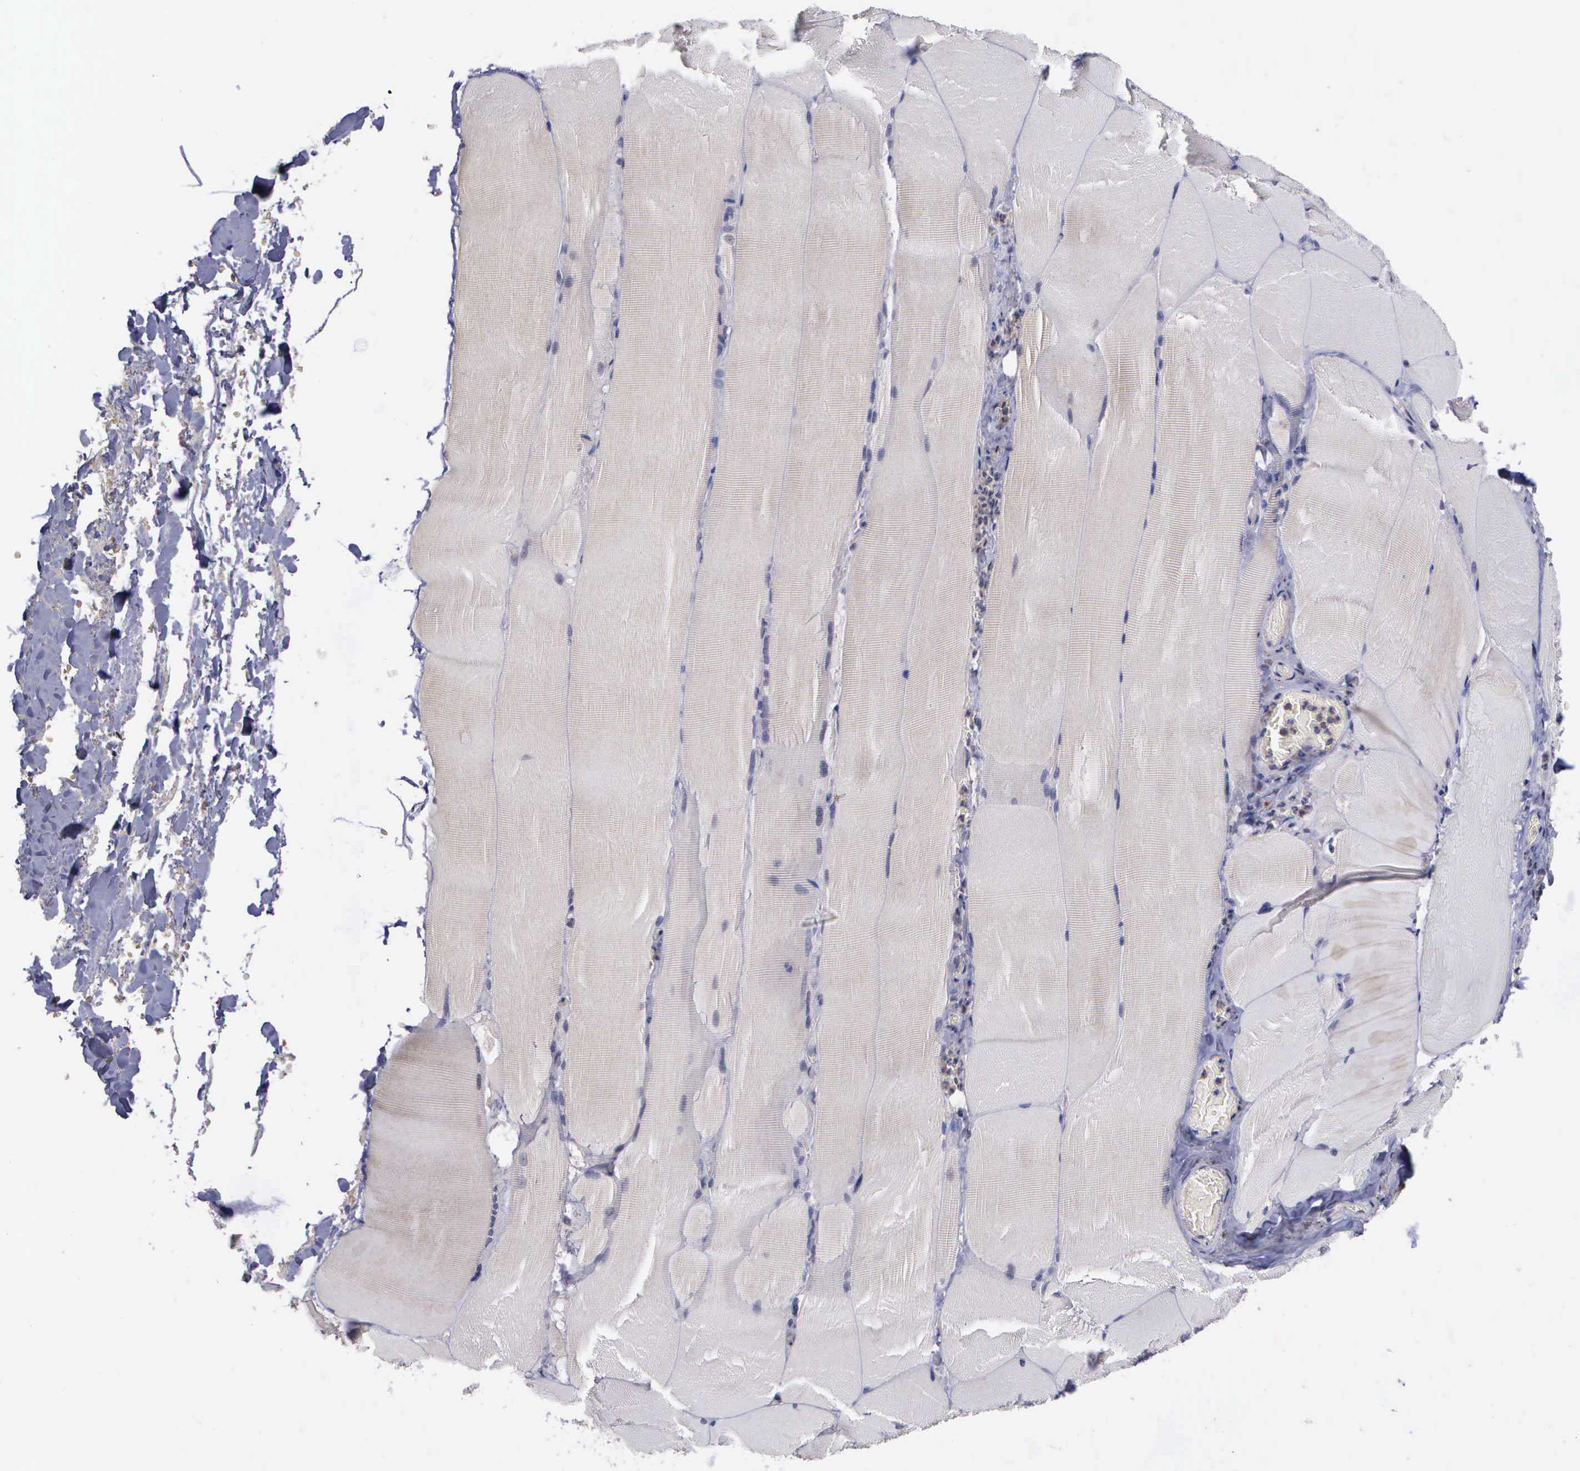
{"staining": {"intensity": "weak", "quantity": "25%-75%", "location": "cytoplasmic/membranous"}, "tissue": "skeletal muscle", "cell_type": "Myocytes", "image_type": "normal", "snomed": [{"axis": "morphology", "description": "Normal tissue, NOS"}, {"axis": "topography", "description": "Skeletal muscle"}], "caption": "Immunohistochemistry photomicrograph of unremarkable skeletal muscle stained for a protein (brown), which exhibits low levels of weak cytoplasmic/membranous staining in about 25%-75% of myocytes.", "gene": "MAP3K9", "patient": {"sex": "male", "age": 71}}